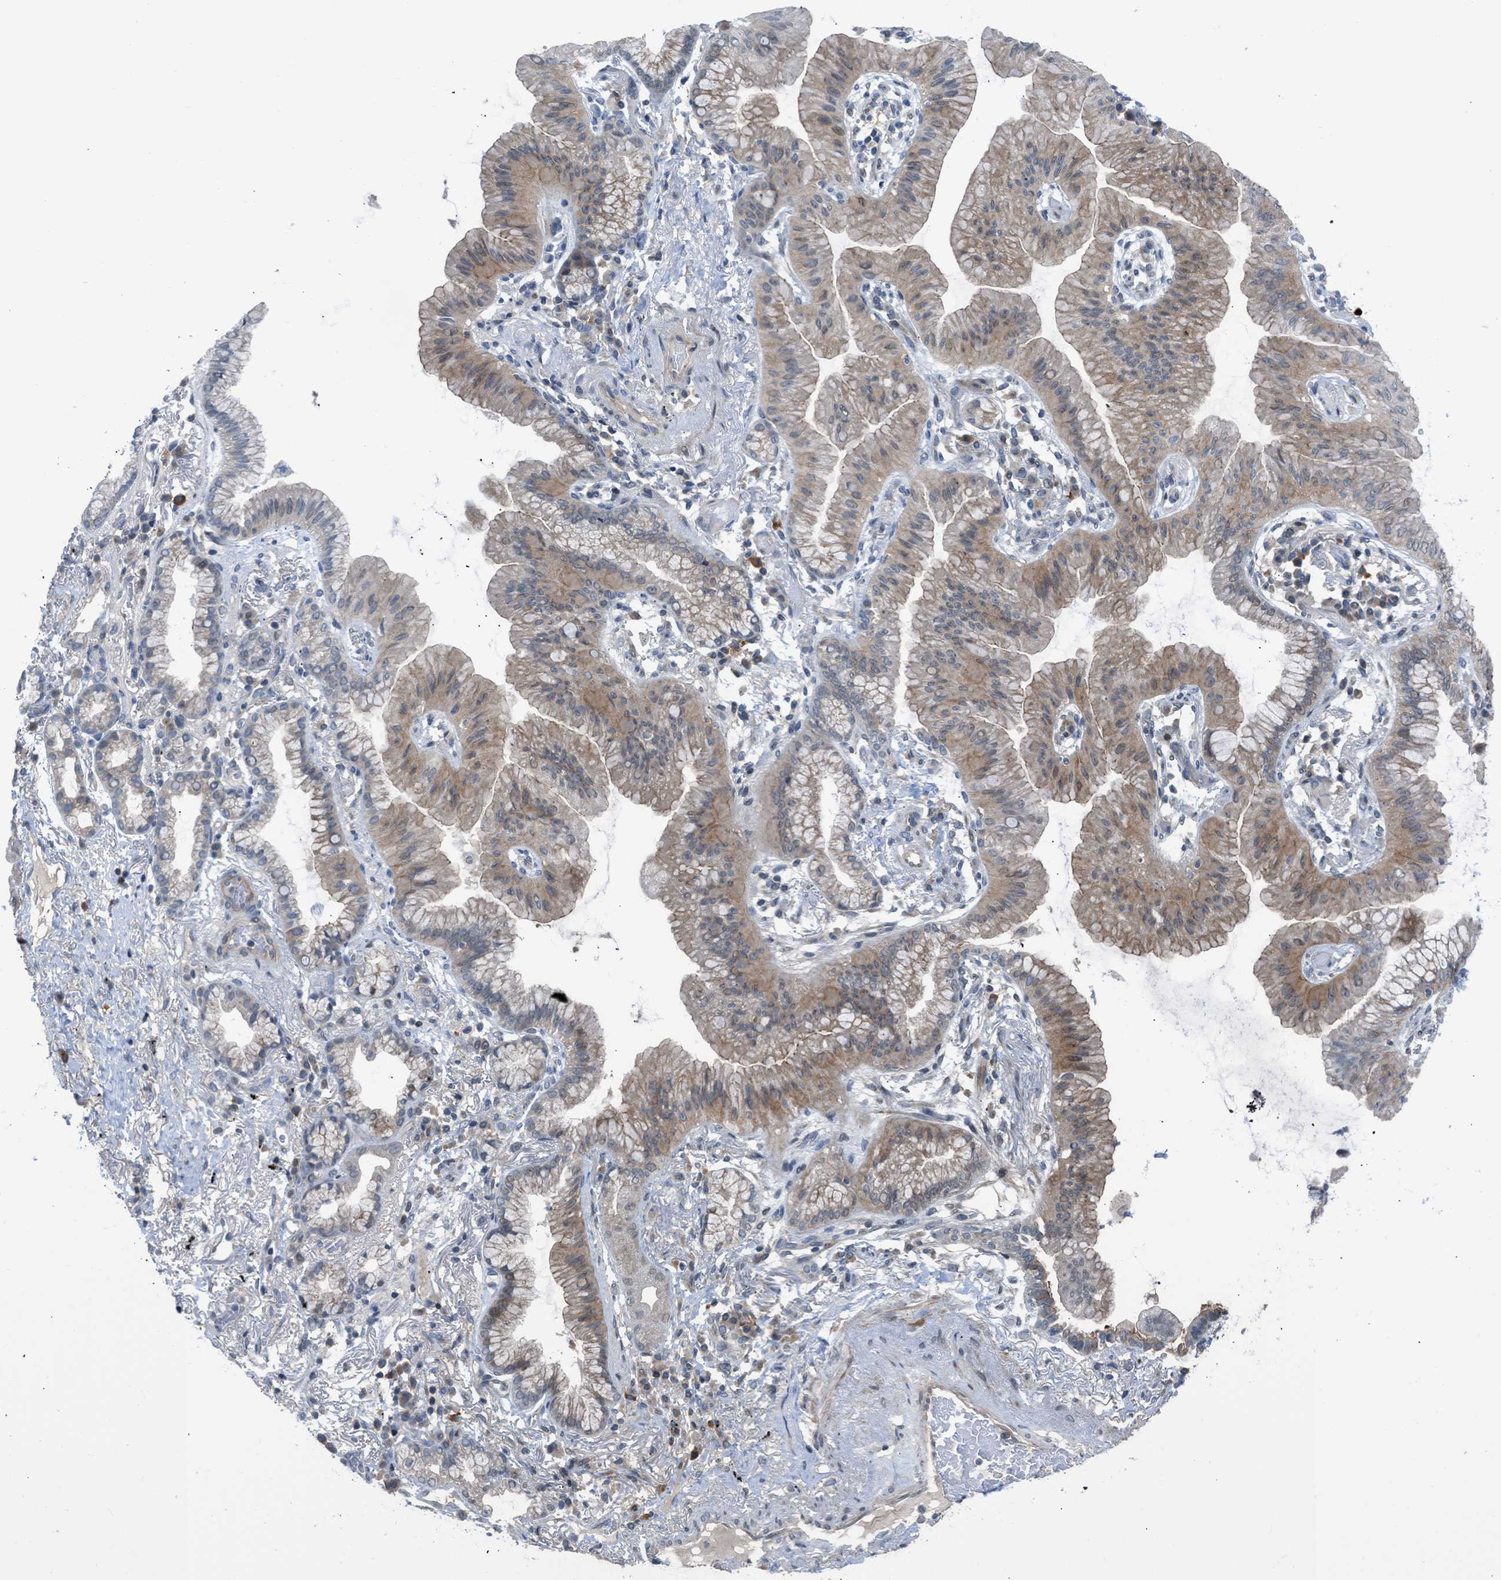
{"staining": {"intensity": "moderate", "quantity": "25%-75%", "location": "cytoplasmic/membranous"}, "tissue": "lung cancer", "cell_type": "Tumor cells", "image_type": "cancer", "snomed": [{"axis": "morphology", "description": "Normal tissue, NOS"}, {"axis": "morphology", "description": "Adenocarcinoma, NOS"}, {"axis": "topography", "description": "Bronchus"}, {"axis": "topography", "description": "Lung"}], "caption": "Immunohistochemistry (IHC) micrograph of neoplastic tissue: human lung cancer (adenocarcinoma) stained using immunohistochemistry demonstrates medium levels of moderate protein expression localized specifically in the cytoplasmic/membranous of tumor cells, appearing as a cytoplasmic/membranous brown color.", "gene": "TTBK2", "patient": {"sex": "female", "age": 70}}